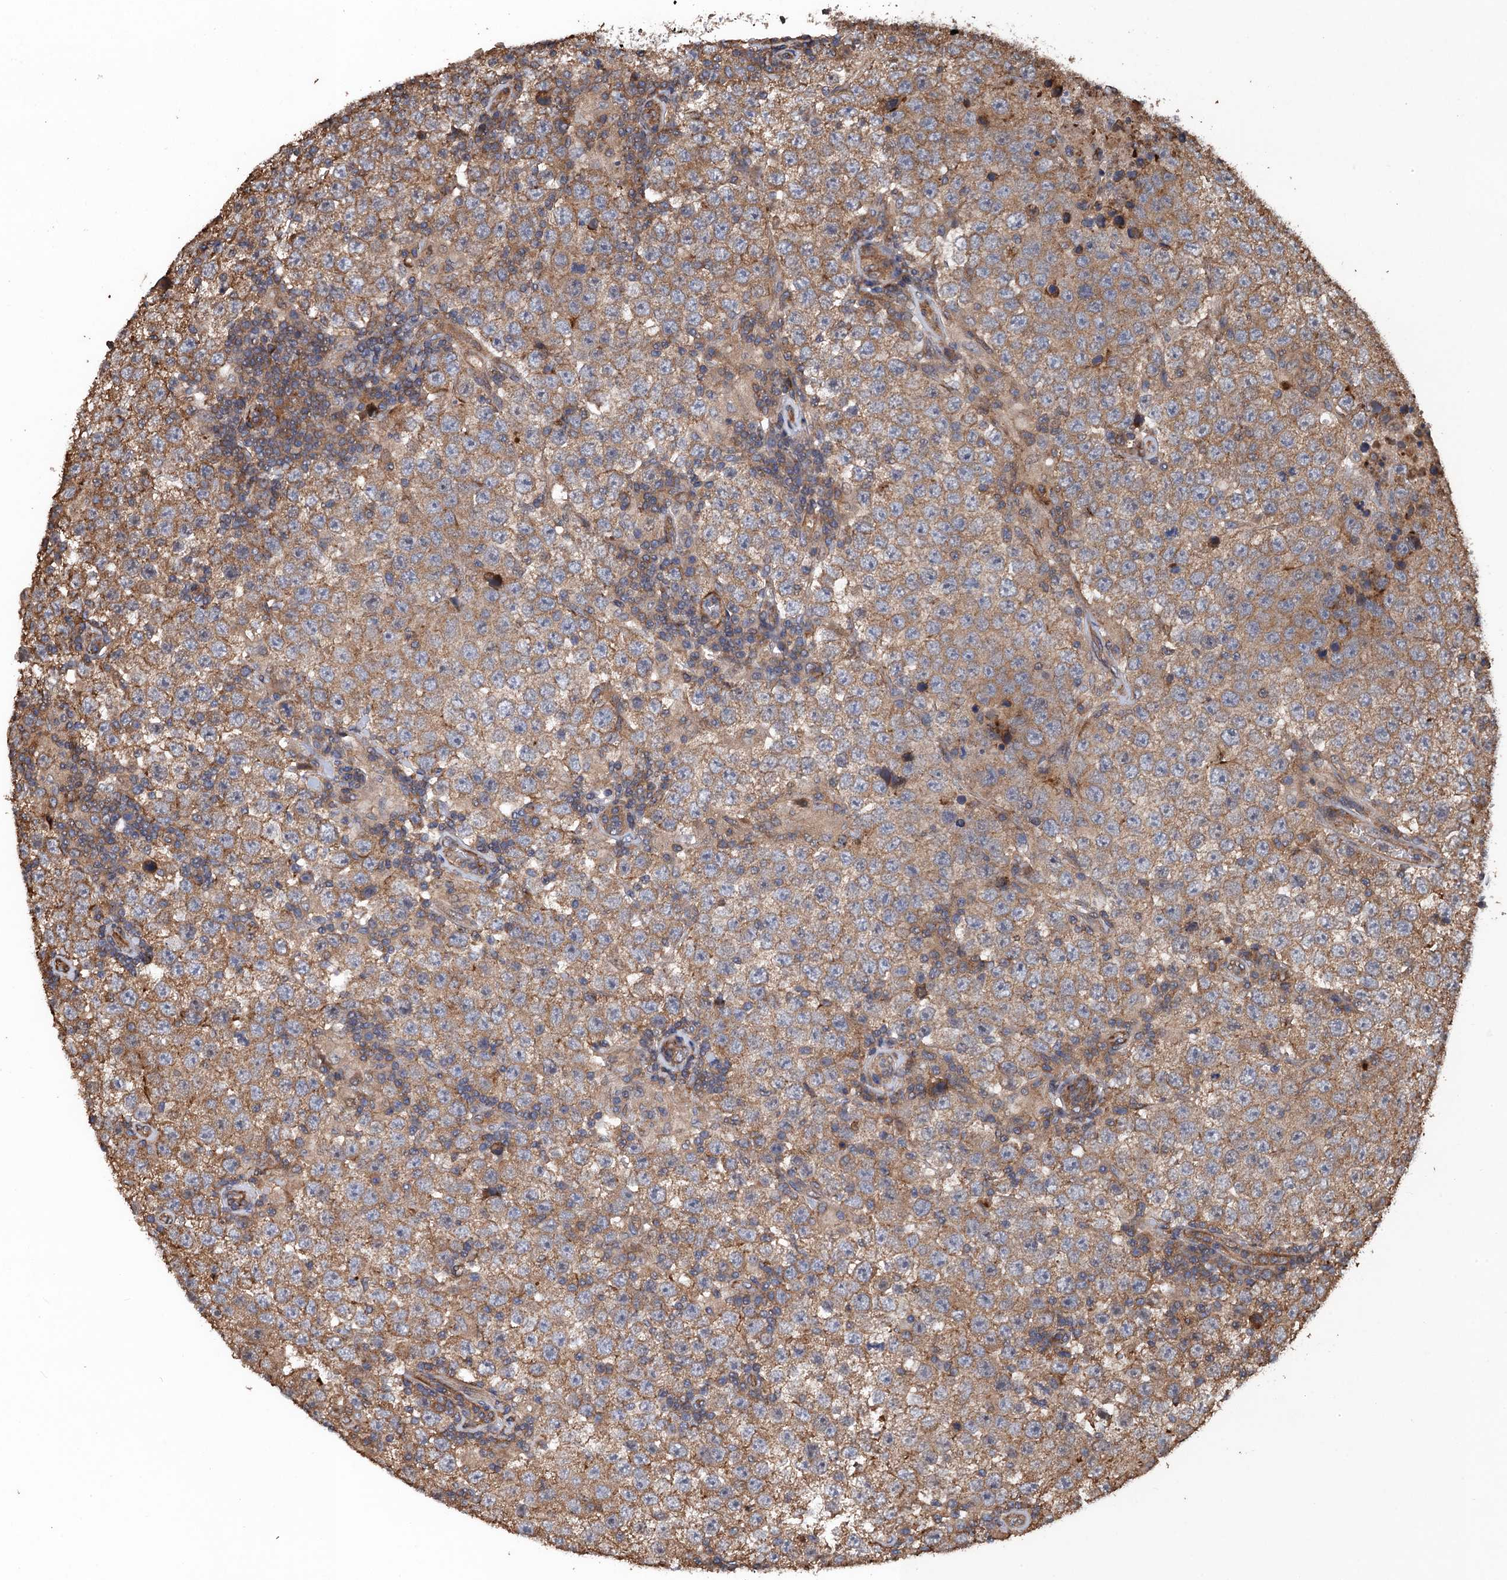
{"staining": {"intensity": "moderate", "quantity": ">75%", "location": "cytoplasmic/membranous"}, "tissue": "testis cancer", "cell_type": "Tumor cells", "image_type": "cancer", "snomed": [{"axis": "morphology", "description": "Normal tissue, NOS"}, {"axis": "morphology", "description": "Urothelial carcinoma, High grade"}, {"axis": "morphology", "description": "Seminoma, NOS"}, {"axis": "morphology", "description": "Carcinoma, Embryonal, NOS"}, {"axis": "topography", "description": "Urinary bladder"}, {"axis": "topography", "description": "Testis"}], "caption": "Moderate cytoplasmic/membranous protein expression is appreciated in approximately >75% of tumor cells in testis cancer (embryonal carcinoma). (DAB IHC, brown staining for protein, blue staining for nuclei).", "gene": "PPP4R1", "patient": {"sex": "male", "age": 41}}